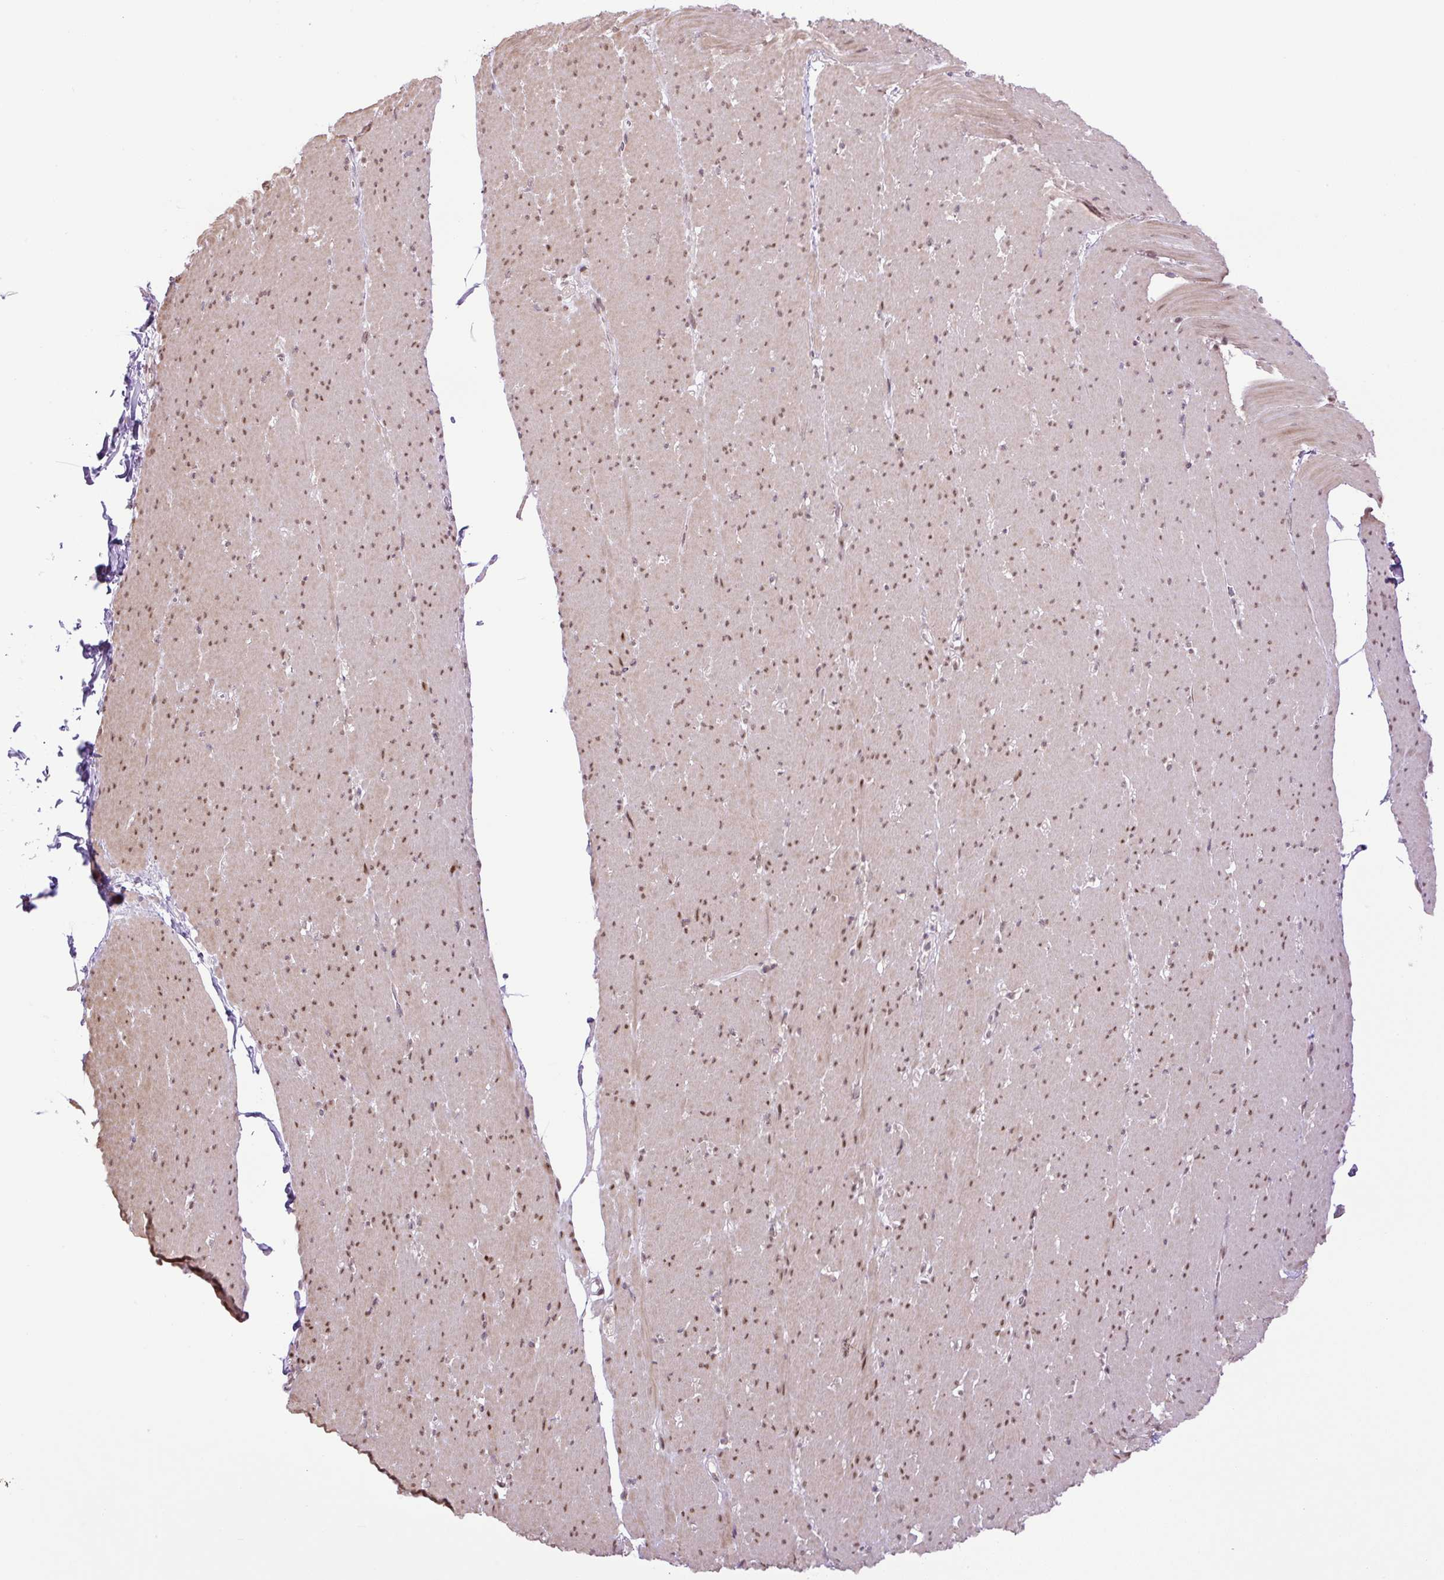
{"staining": {"intensity": "moderate", "quantity": "25%-75%", "location": "cytoplasmic/membranous,nuclear"}, "tissue": "smooth muscle", "cell_type": "Smooth muscle cells", "image_type": "normal", "snomed": [{"axis": "morphology", "description": "Normal tissue, NOS"}, {"axis": "topography", "description": "Smooth muscle"}, {"axis": "topography", "description": "Rectum"}], "caption": "Smooth muscle stained for a protein exhibits moderate cytoplasmic/membranous,nuclear positivity in smooth muscle cells. (DAB IHC, brown staining for protein, blue staining for nuclei).", "gene": "KPNA1", "patient": {"sex": "male", "age": 53}}